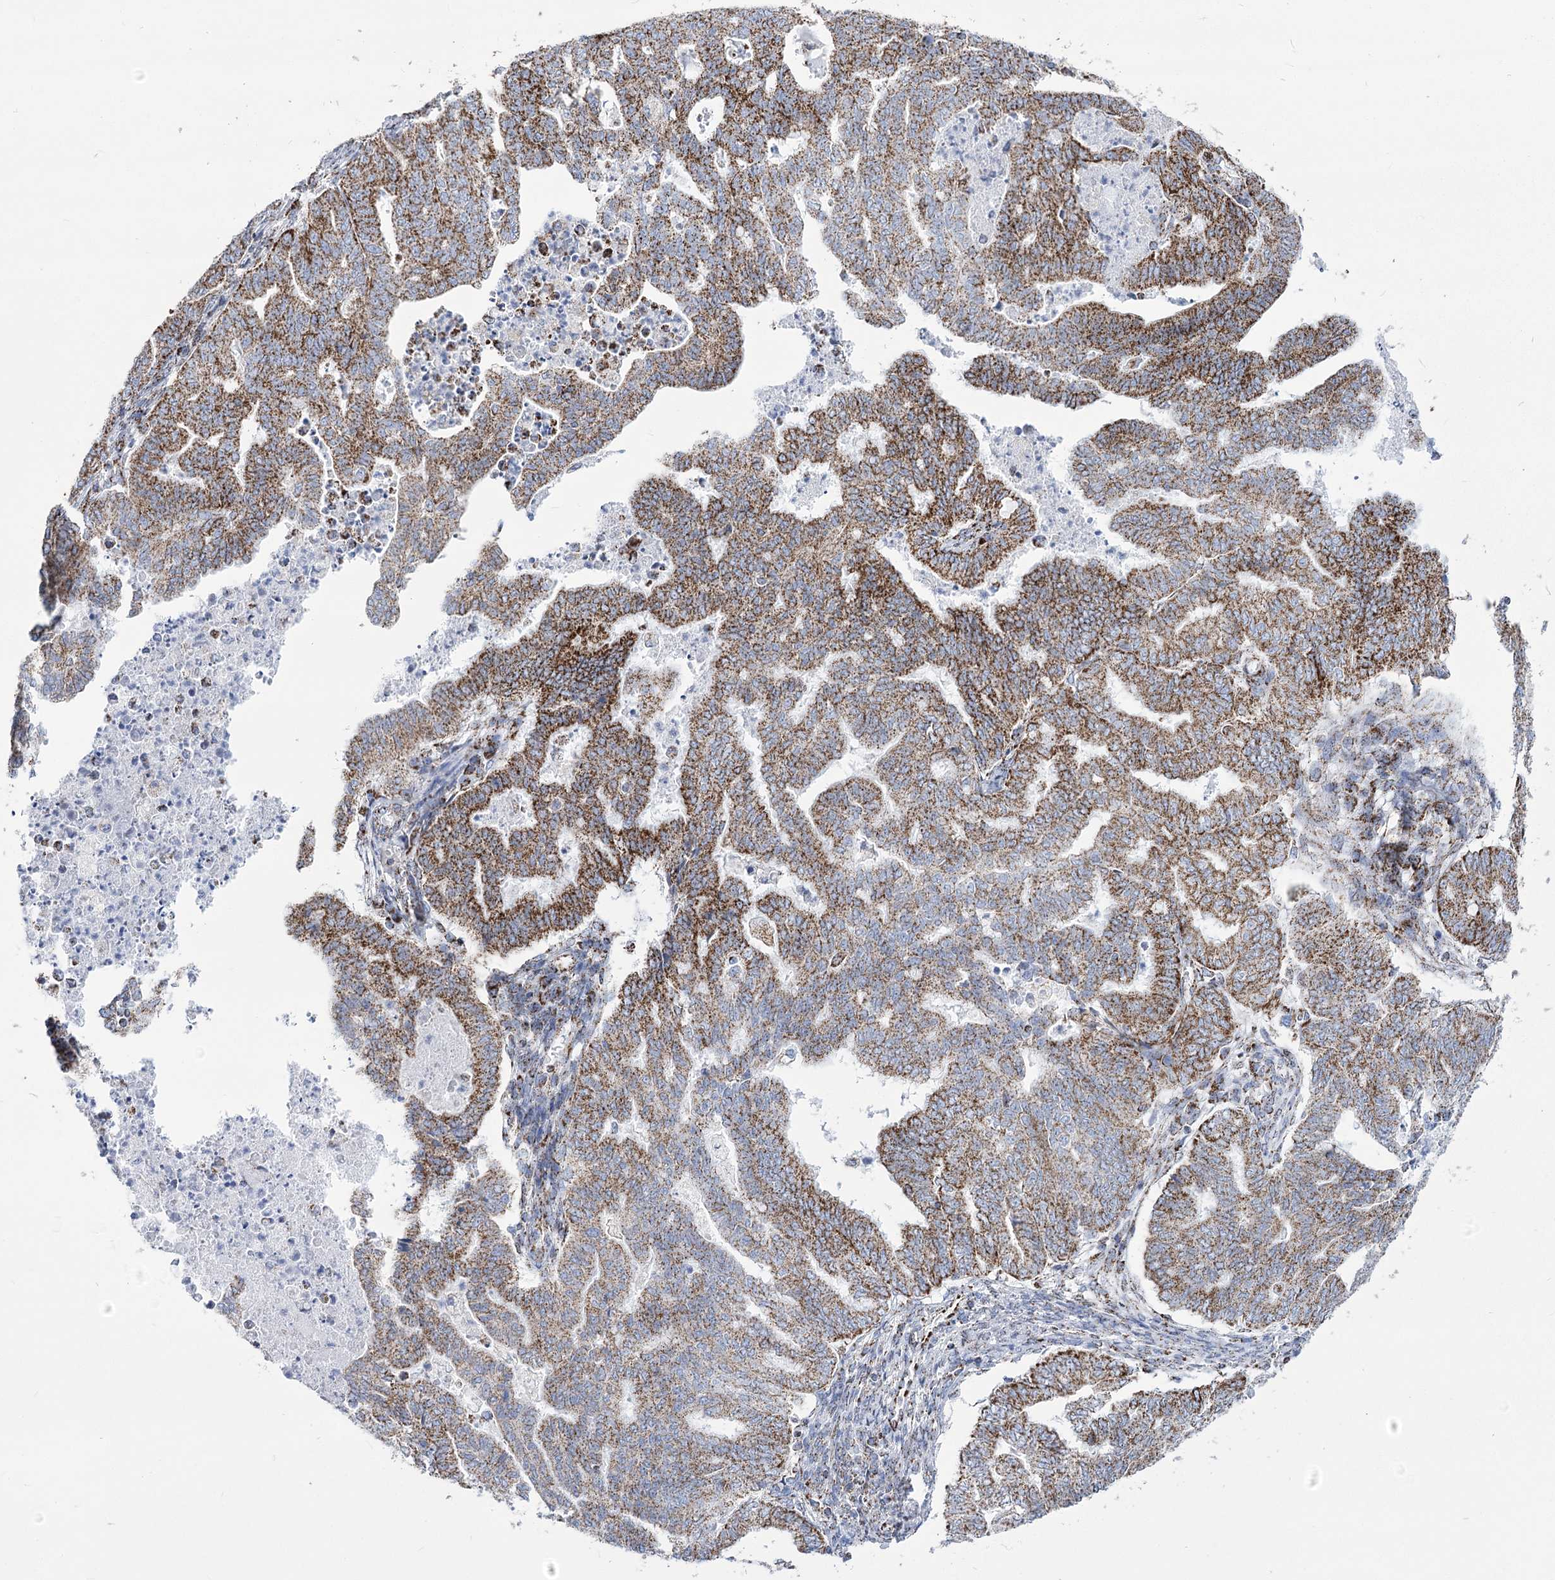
{"staining": {"intensity": "strong", "quantity": "25%-75%", "location": "cytoplasmic/membranous"}, "tissue": "endometrial cancer", "cell_type": "Tumor cells", "image_type": "cancer", "snomed": [{"axis": "morphology", "description": "Adenocarcinoma, NOS"}, {"axis": "topography", "description": "Endometrium"}], "caption": "The micrograph exhibits a brown stain indicating the presence of a protein in the cytoplasmic/membranous of tumor cells in endometrial cancer.", "gene": "PDHB", "patient": {"sex": "female", "age": 79}}